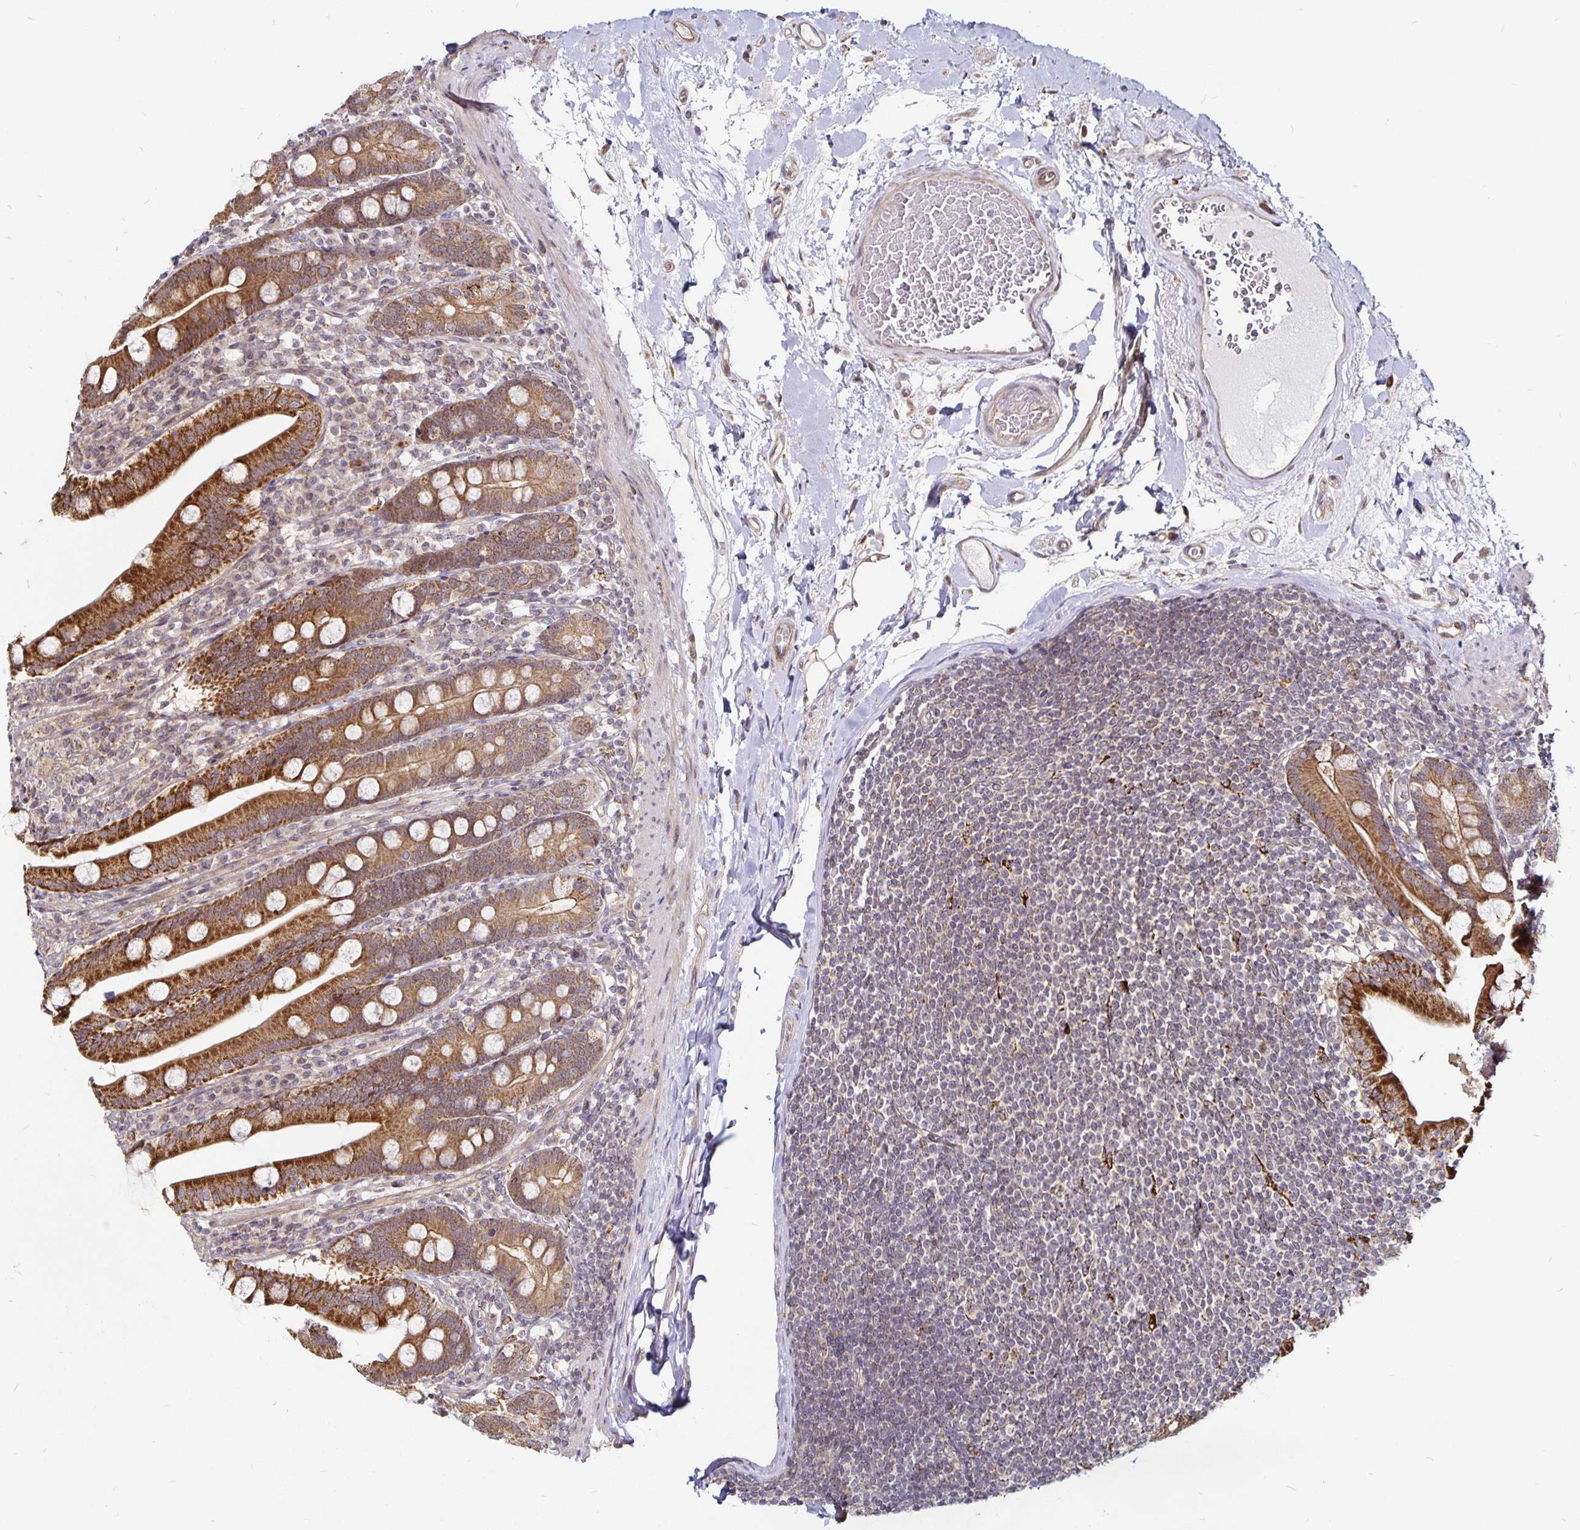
{"staining": {"intensity": "strong", "quantity": ">75%", "location": "cytoplasmic/membranous"}, "tissue": "duodenum", "cell_type": "Glandular cells", "image_type": "normal", "snomed": [{"axis": "morphology", "description": "Normal tissue, NOS"}, {"axis": "topography", "description": "Duodenum"}], "caption": "Brown immunohistochemical staining in normal duodenum exhibits strong cytoplasmic/membranous expression in approximately >75% of glandular cells.", "gene": "CYP27A1", "patient": {"sex": "female", "age": 67}}